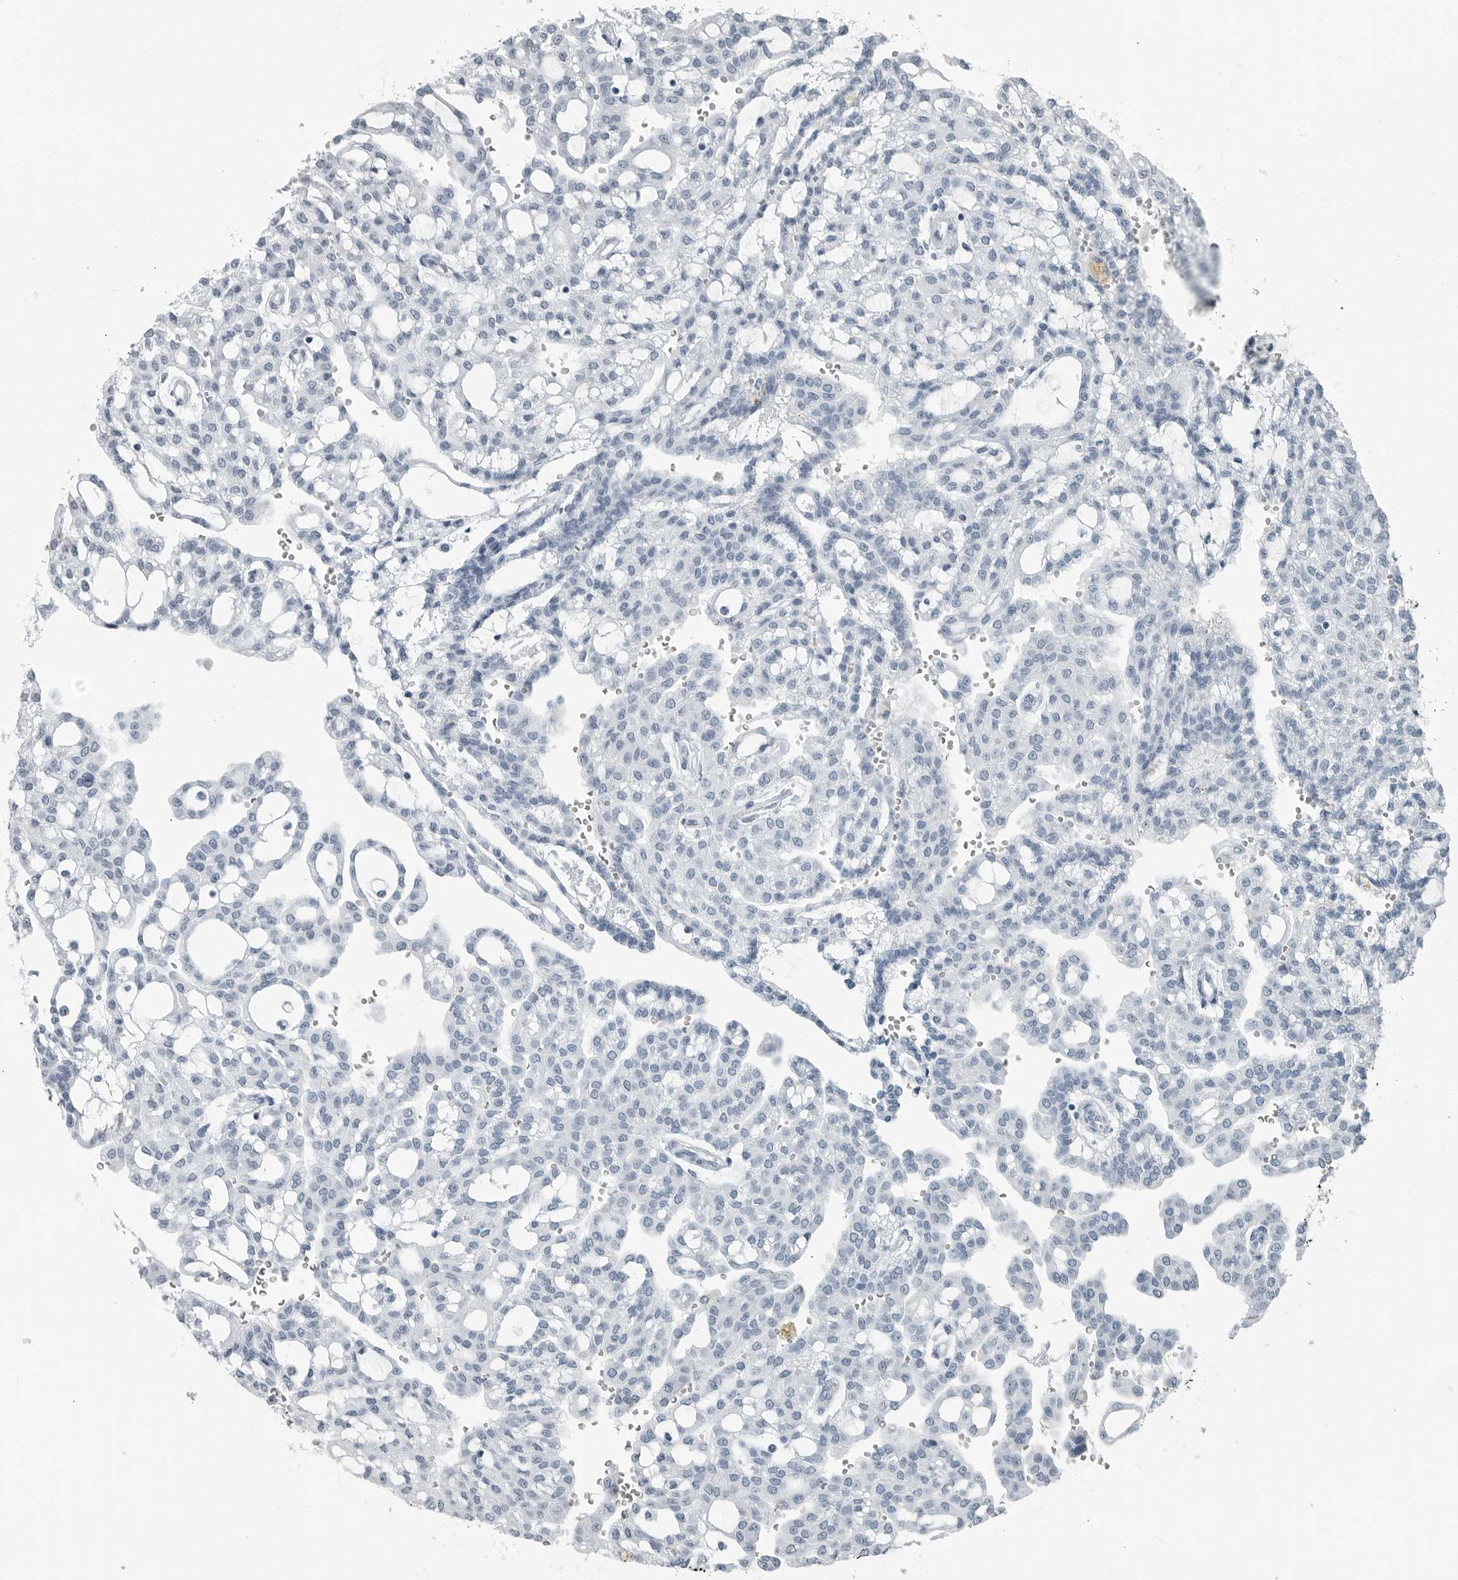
{"staining": {"intensity": "negative", "quantity": "none", "location": "none"}, "tissue": "renal cancer", "cell_type": "Tumor cells", "image_type": "cancer", "snomed": [{"axis": "morphology", "description": "Adenocarcinoma, NOS"}, {"axis": "topography", "description": "Kidney"}], "caption": "This is an immunohistochemistry histopathology image of adenocarcinoma (renal). There is no staining in tumor cells.", "gene": "FABP6", "patient": {"sex": "male", "age": 63}}